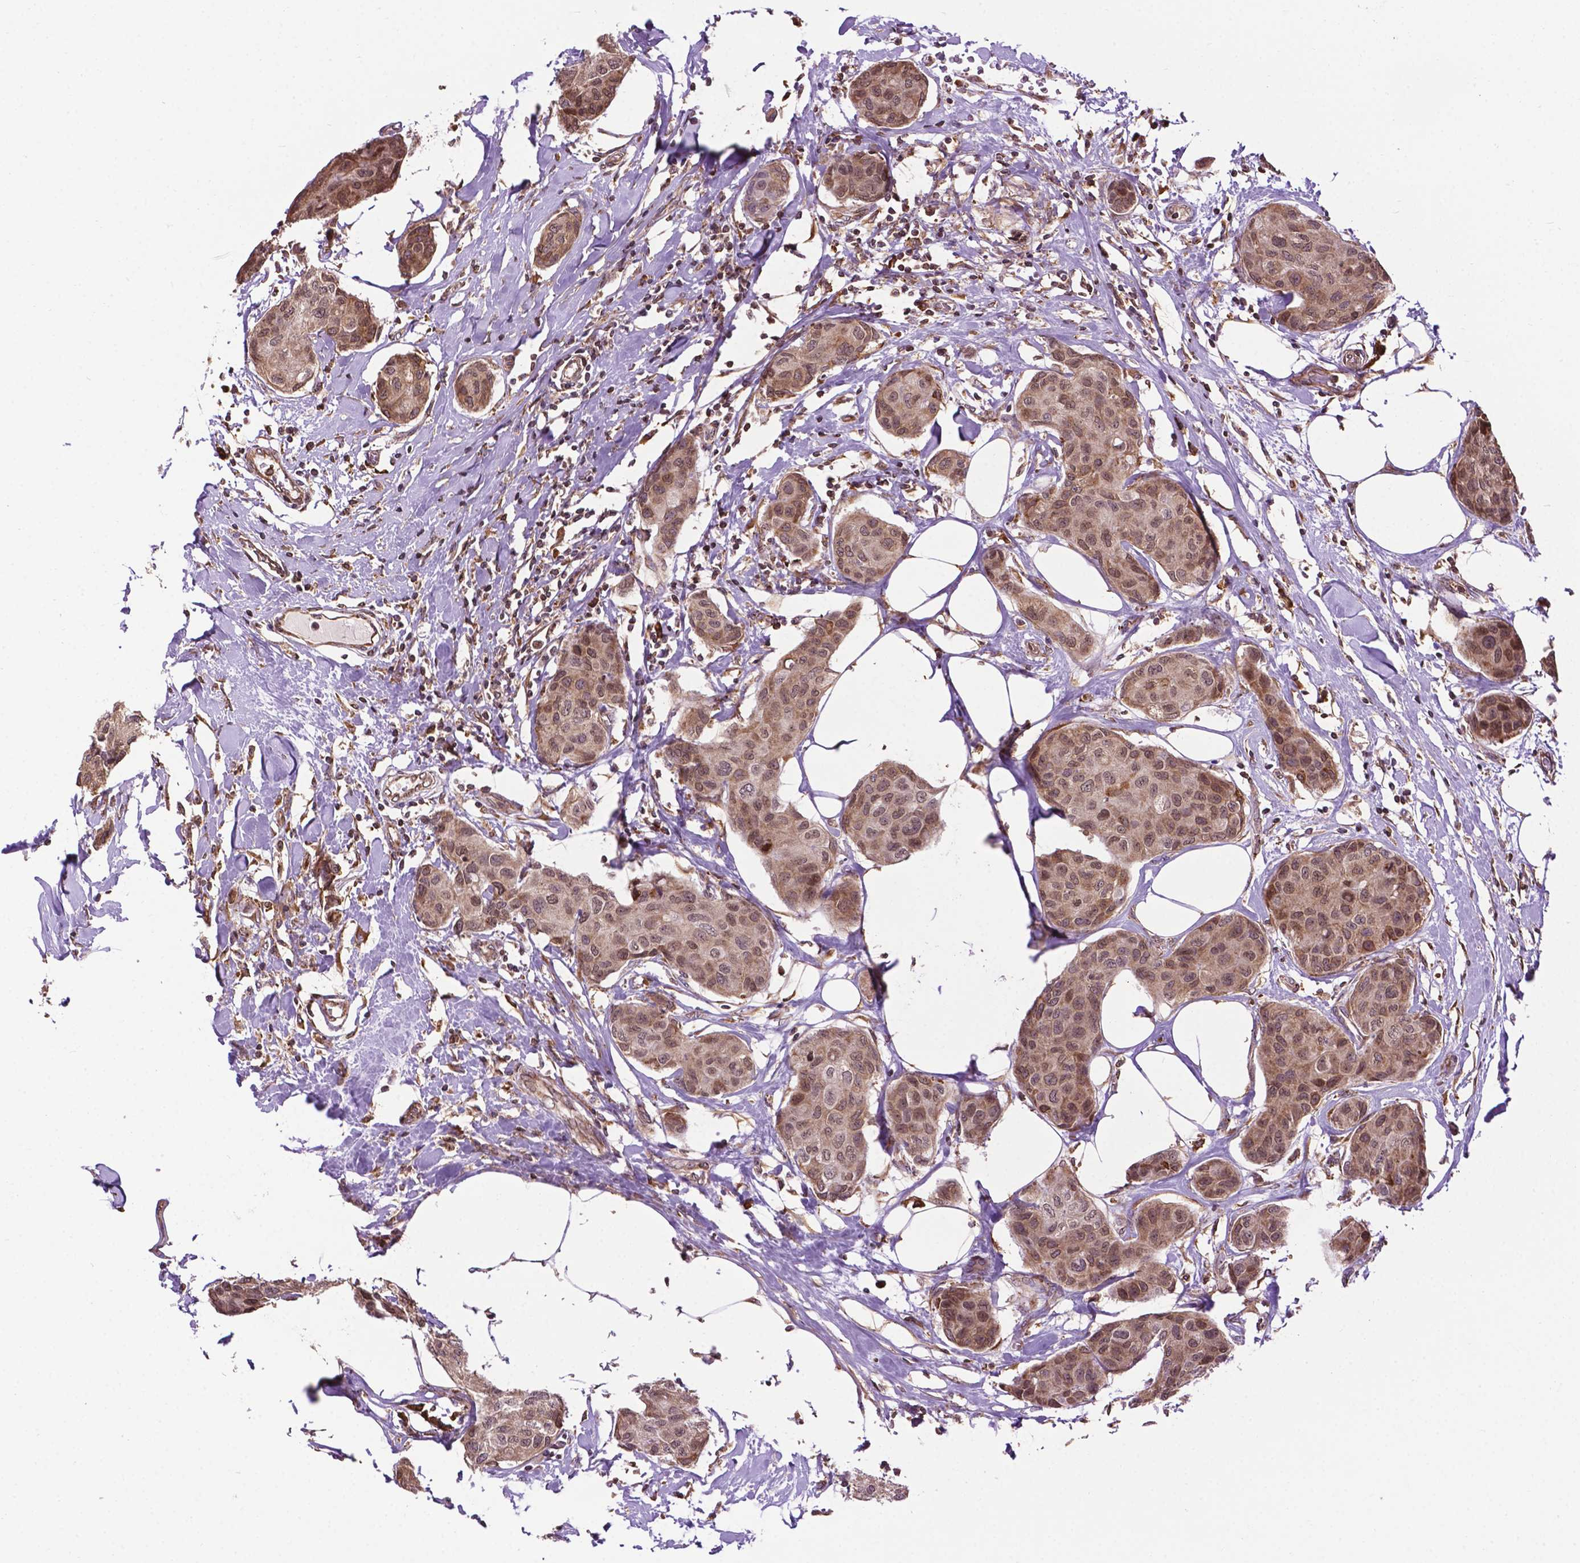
{"staining": {"intensity": "moderate", "quantity": ">75%", "location": "cytoplasmic/membranous,nuclear"}, "tissue": "breast cancer", "cell_type": "Tumor cells", "image_type": "cancer", "snomed": [{"axis": "morphology", "description": "Duct carcinoma"}, {"axis": "topography", "description": "Breast"}], "caption": "The histopathology image shows immunohistochemical staining of breast intraductal carcinoma. There is moderate cytoplasmic/membranous and nuclear expression is present in approximately >75% of tumor cells.", "gene": "GANAB", "patient": {"sex": "female", "age": 80}}